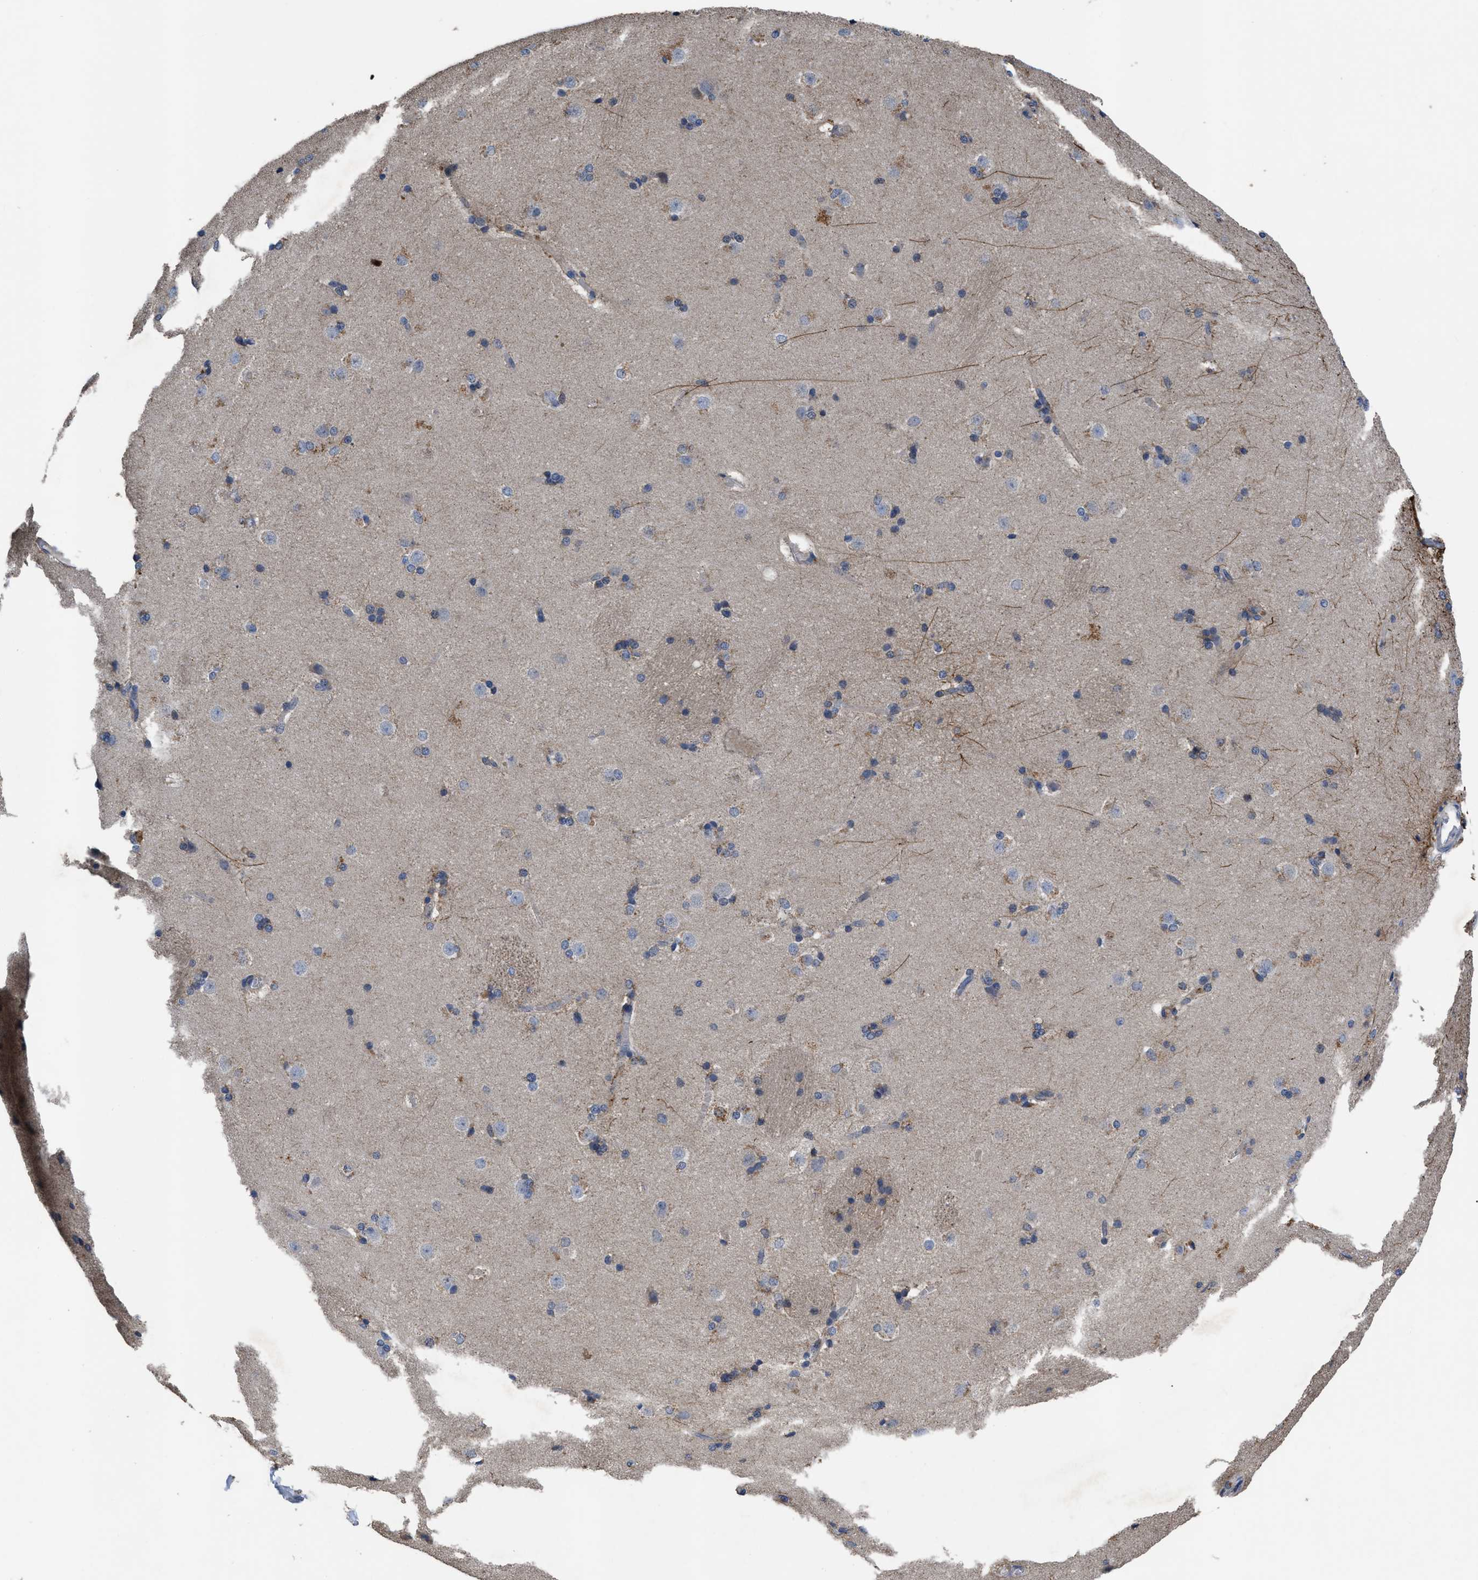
{"staining": {"intensity": "moderate", "quantity": "<25%", "location": "cytoplasmic/membranous"}, "tissue": "caudate", "cell_type": "Glial cells", "image_type": "normal", "snomed": [{"axis": "morphology", "description": "Normal tissue, NOS"}, {"axis": "topography", "description": "Lateral ventricle wall"}], "caption": "A photomicrograph of human caudate stained for a protein displays moderate cytoplasmic/membranous brown staining in glial cells. The staining was performed using DAB (3,3'-diaminobenzidine) to visualize the protein expression in brown, while the nuclei were stained in blue with hematoxylin (Magnification: 20x).", "gene": "YBEY", "patient": {"sex": "female", "age": 19}}